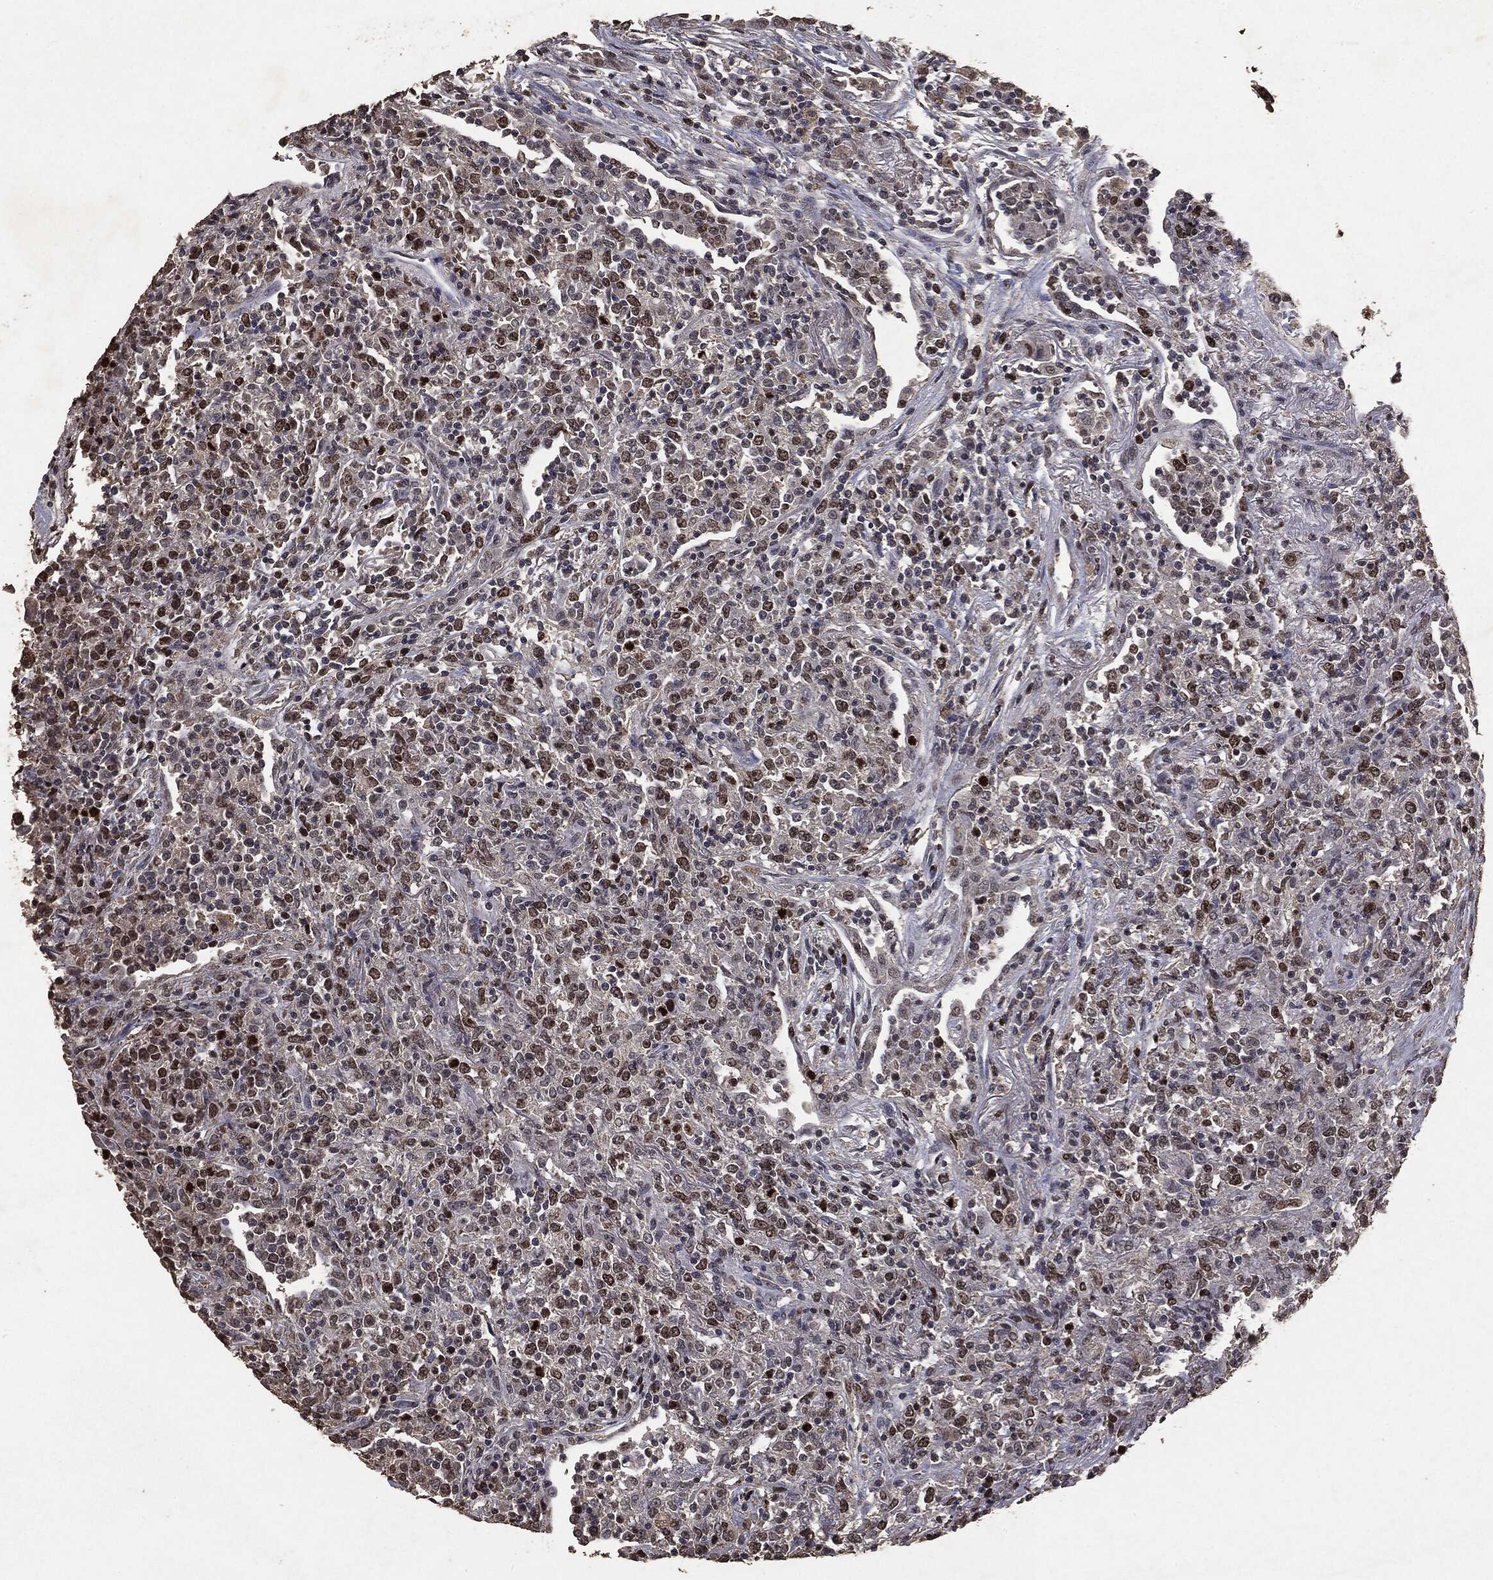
{"staining": {"intensity": "moderate", "quantity": "25%-75%", "location": "nuclear"}, "tissue": "lymphoma", "cell_type": "Tumor cells", "image_type": "cancer", "snomed": [{"axis": "morphology", "description": "Malignant lymphoma, non-Hodgkin's type, High grade"}, {"axis": "topography", "description": "Lung"}], "caption": "The photomicrograph shows staining of high-grade malignant lymphoma, non-Hodgkin's type, revealing moderate nuclear protein positivity (brown color) within tumor cells.", "gene": "RAD18", "patient": {"sex": "male", "age": 79}}